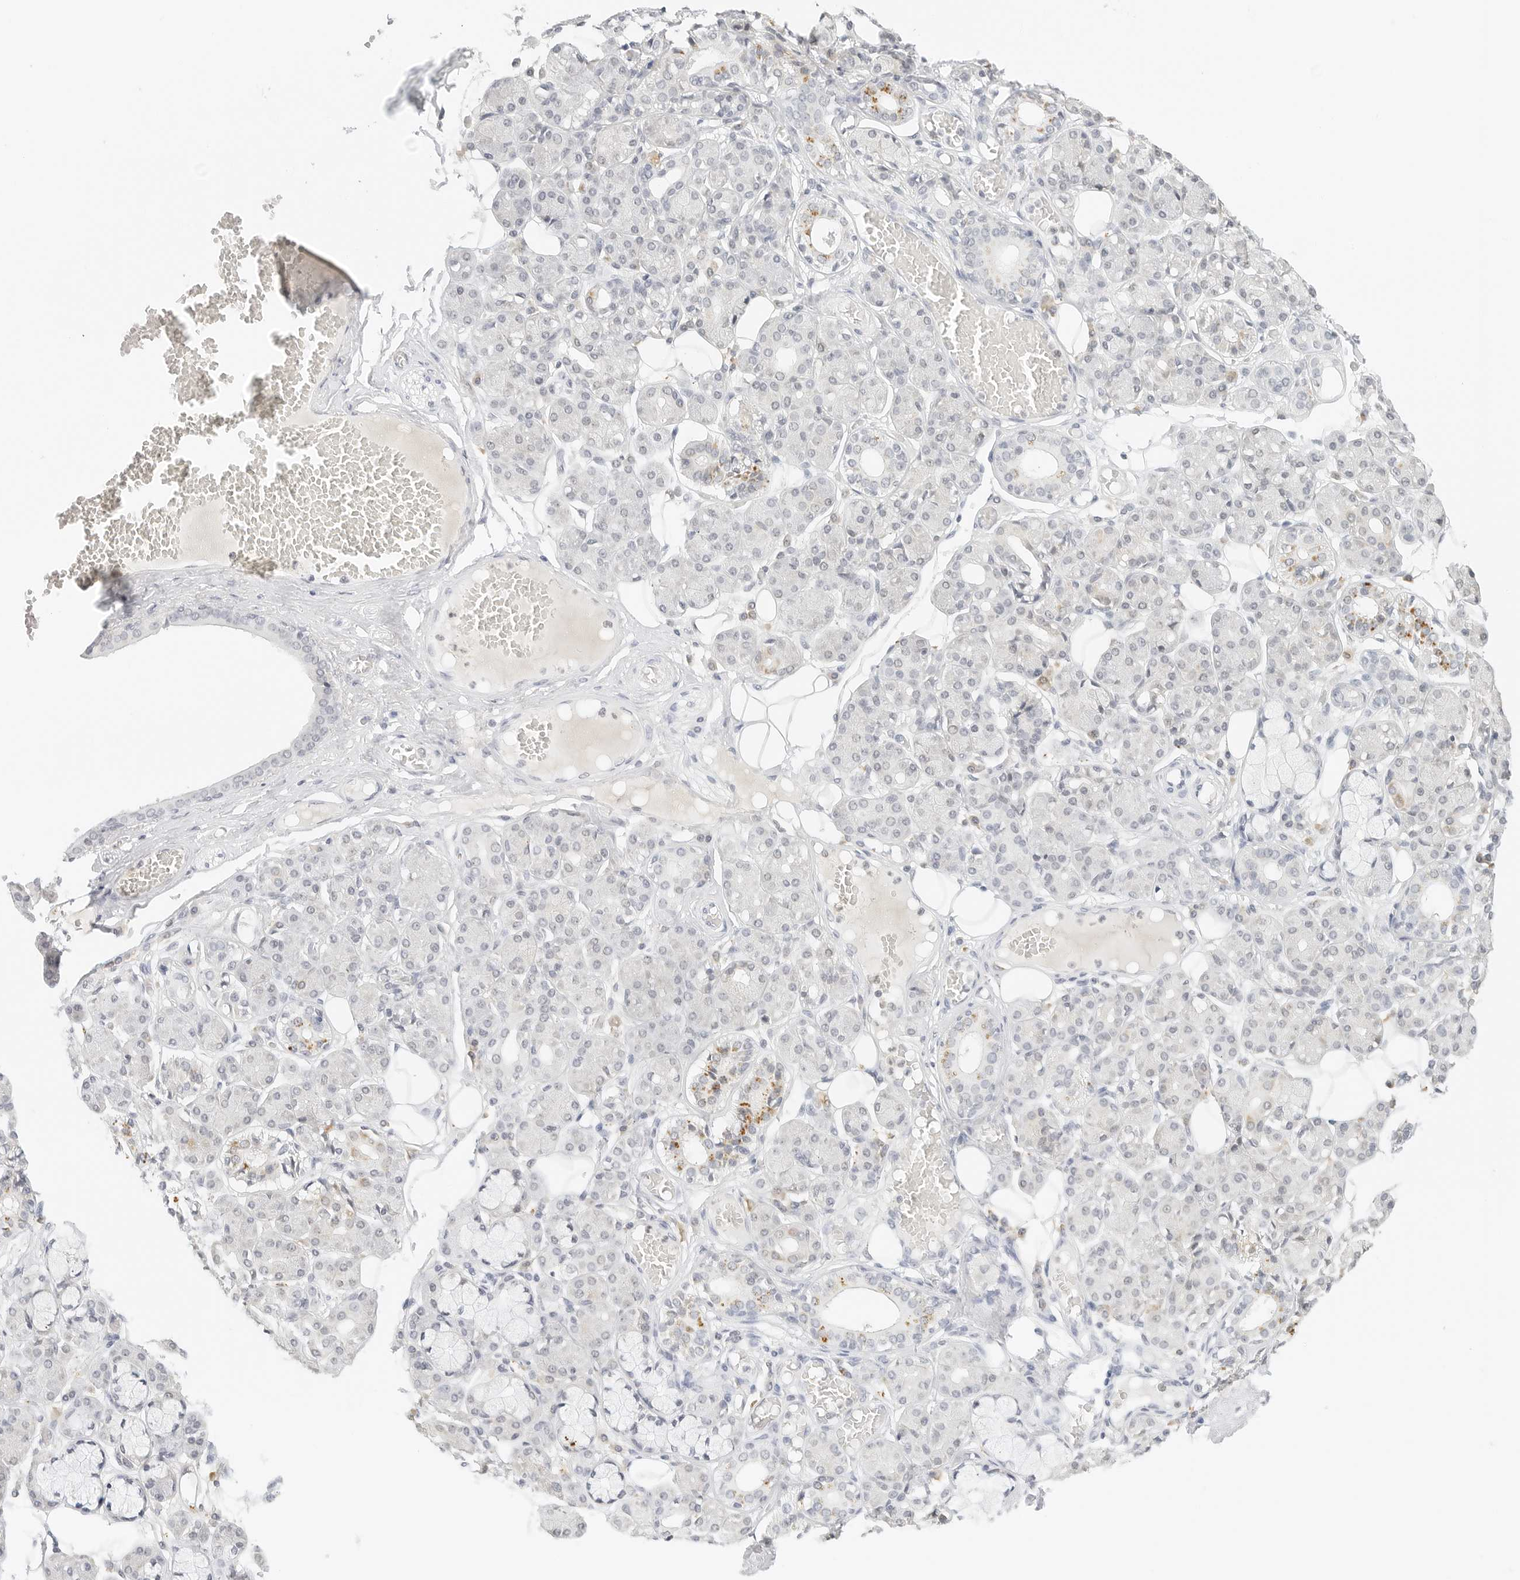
{"staining": {"intensity": "moderate", "quantity": "<25%", "location": "cytoplasmic/membranous"}, "tissue": "salivary gland", "cell_type": "Glandular cells", "image_type": "normal", "snomed": [{"axis": "morphology", "description": "Normal tissue, NOS"}, {"axis": "topography", "description": "Salivary gland"}], "caption": "Benign salivary gland exhibits moderate cytoplasmic/membranous positivity in approximately <25% of glandular cells, visualized by immunohistochemistry. The staining was performed using DAB, with brown indicating positive protein expression. Nuclei are stained blue with hematoxylin.", "gene": "NEO1", "patient": {"sex": "male", "age": 63}}